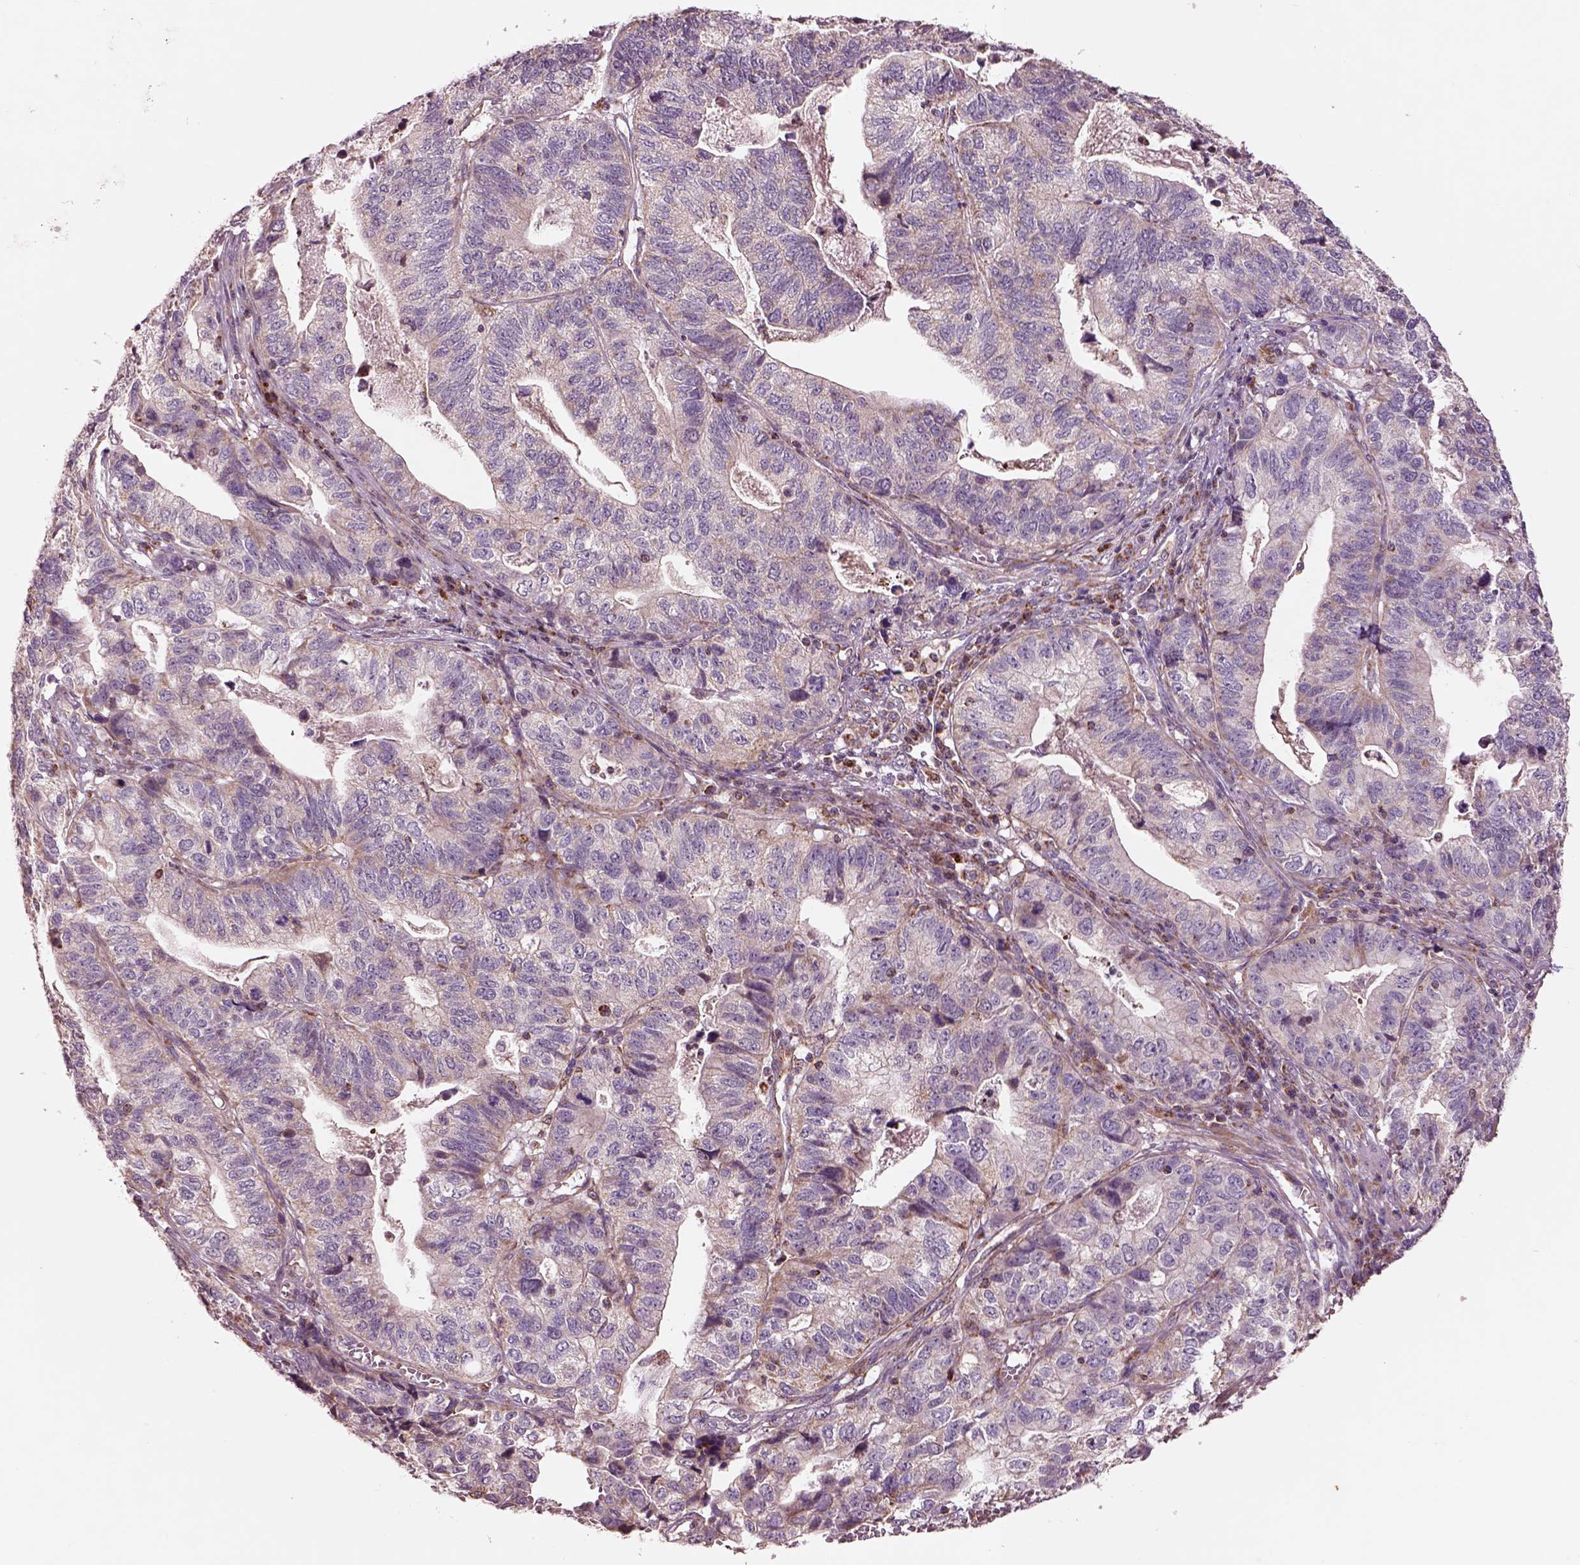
{"staining": {"intensity": "negative", "quantity": "none", "location": "none"}, "tissue": "stomach cancer", "cell_type": "Tumor cells", "image_type": "cancer", "snomed": [{"axis": "morphology", "description": "Adenocarcinoma, NOS"}, {"axis": "topography", "description": "Stomach, upper"}], "caption": "An IHC photomicrograph of stomach cancer is shown. There is no staining in tumor cells of stomach cancer.", "gene": "SLC25A5", "patient": {"sex": "female", "age": 67}}